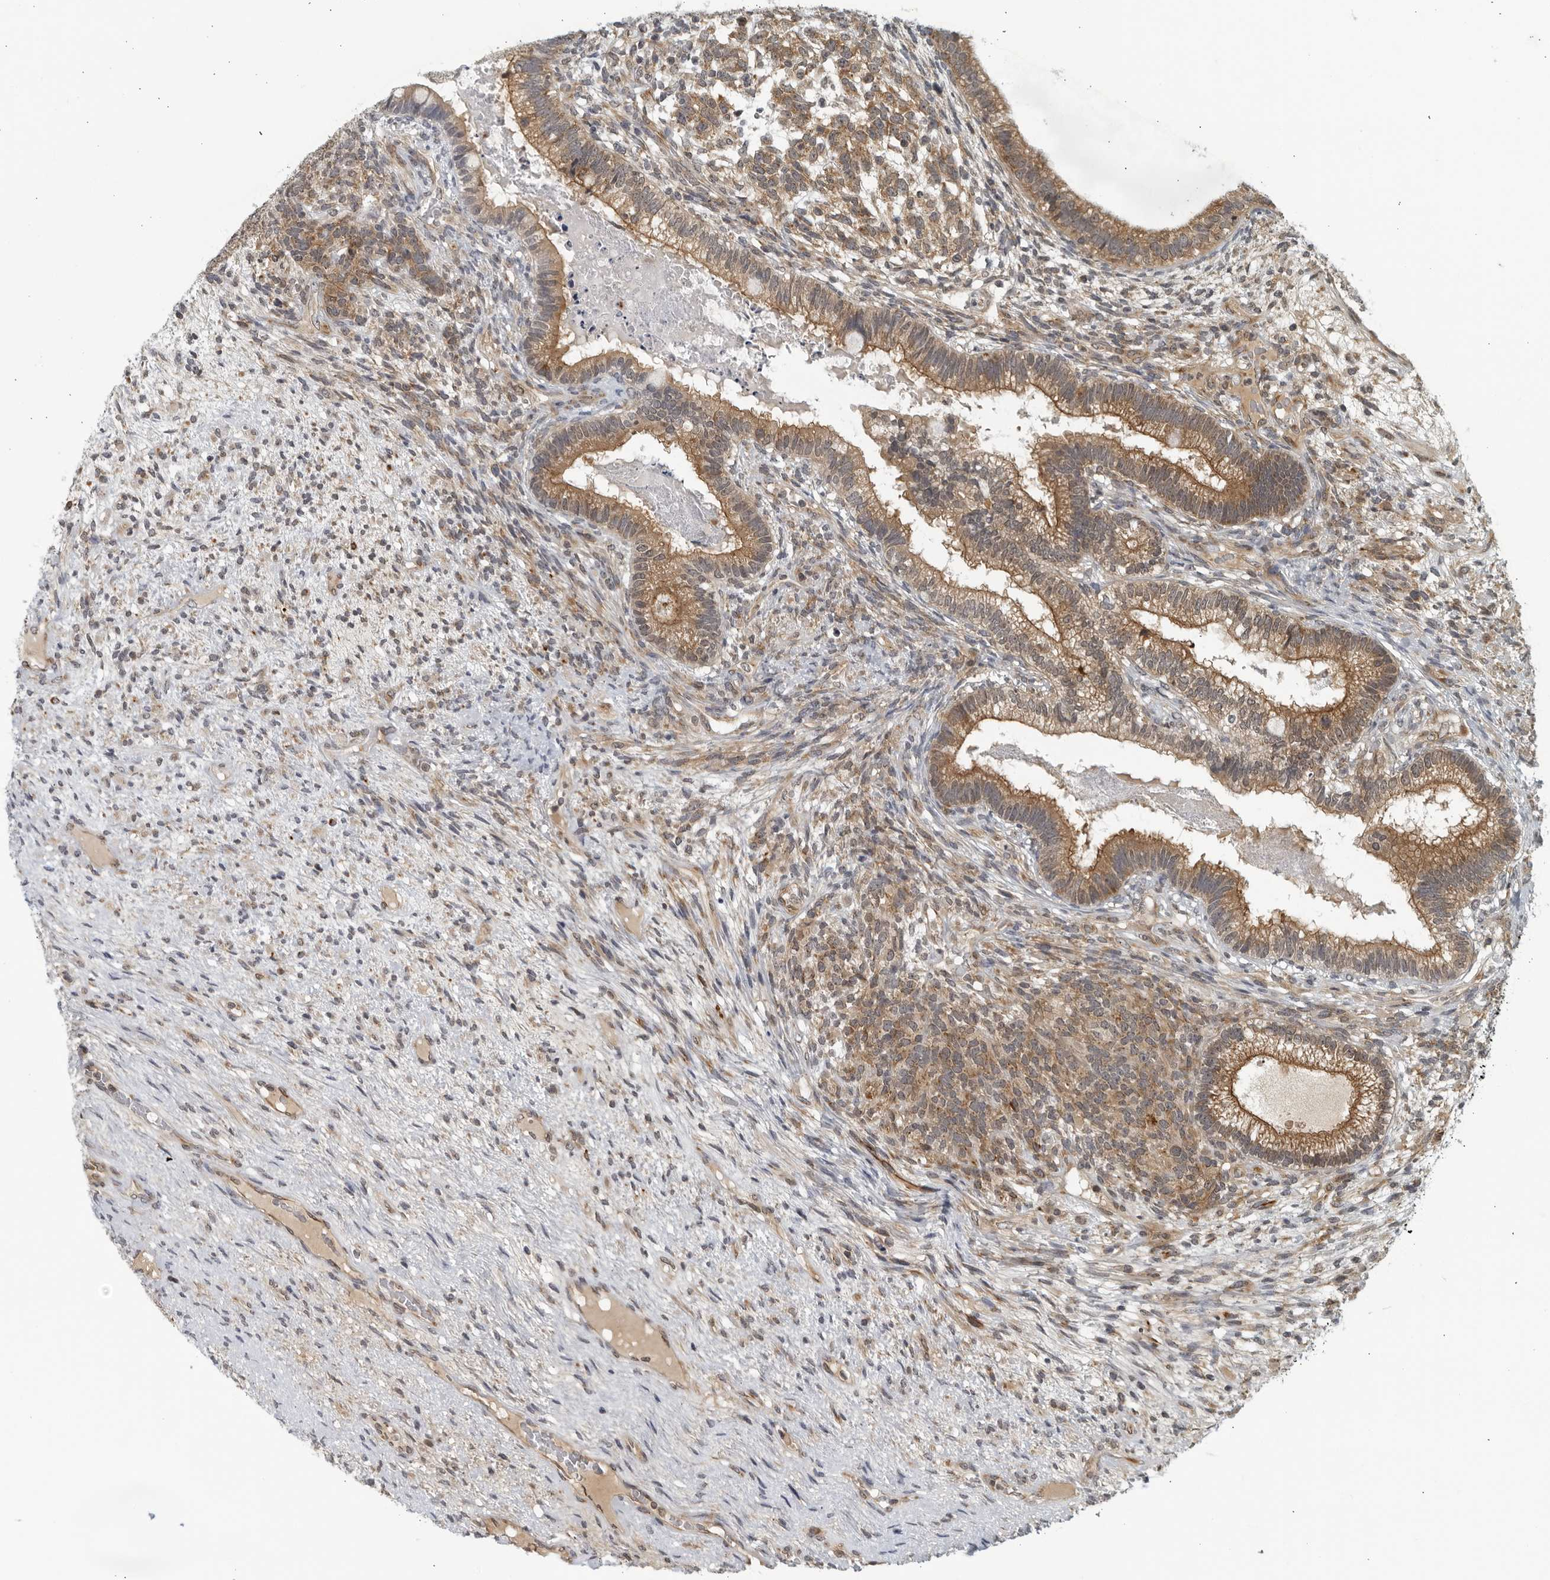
{"staining": {"intensity": "moderate", "quantity": ">75%", "location": "cytoplasmic/membranous"}, "tissue": "testis cancer", "cell_type": "Tumor cells", "image_type": "cancer", "snomed": [{"axis": "morphology", "description": "Seminoma, NOS"}, {"axis": "morphology", "description": "Carcinoma, Embryonal, NOS"}, {"axis": "topography", "description": "Testis"}], "caption": "Protein analysis of embryonal carcinoma (testis) tissue demonstrates moderate cytoplasmic/membranous positivity in approximately >75% of tumor cells. (Stains: DAB in brown, nuclei in blue, Microscopy: brightfield microscopy at high magnification).", "gene": "RC3H1", "patient": {"sex": "male", "age": 28}}